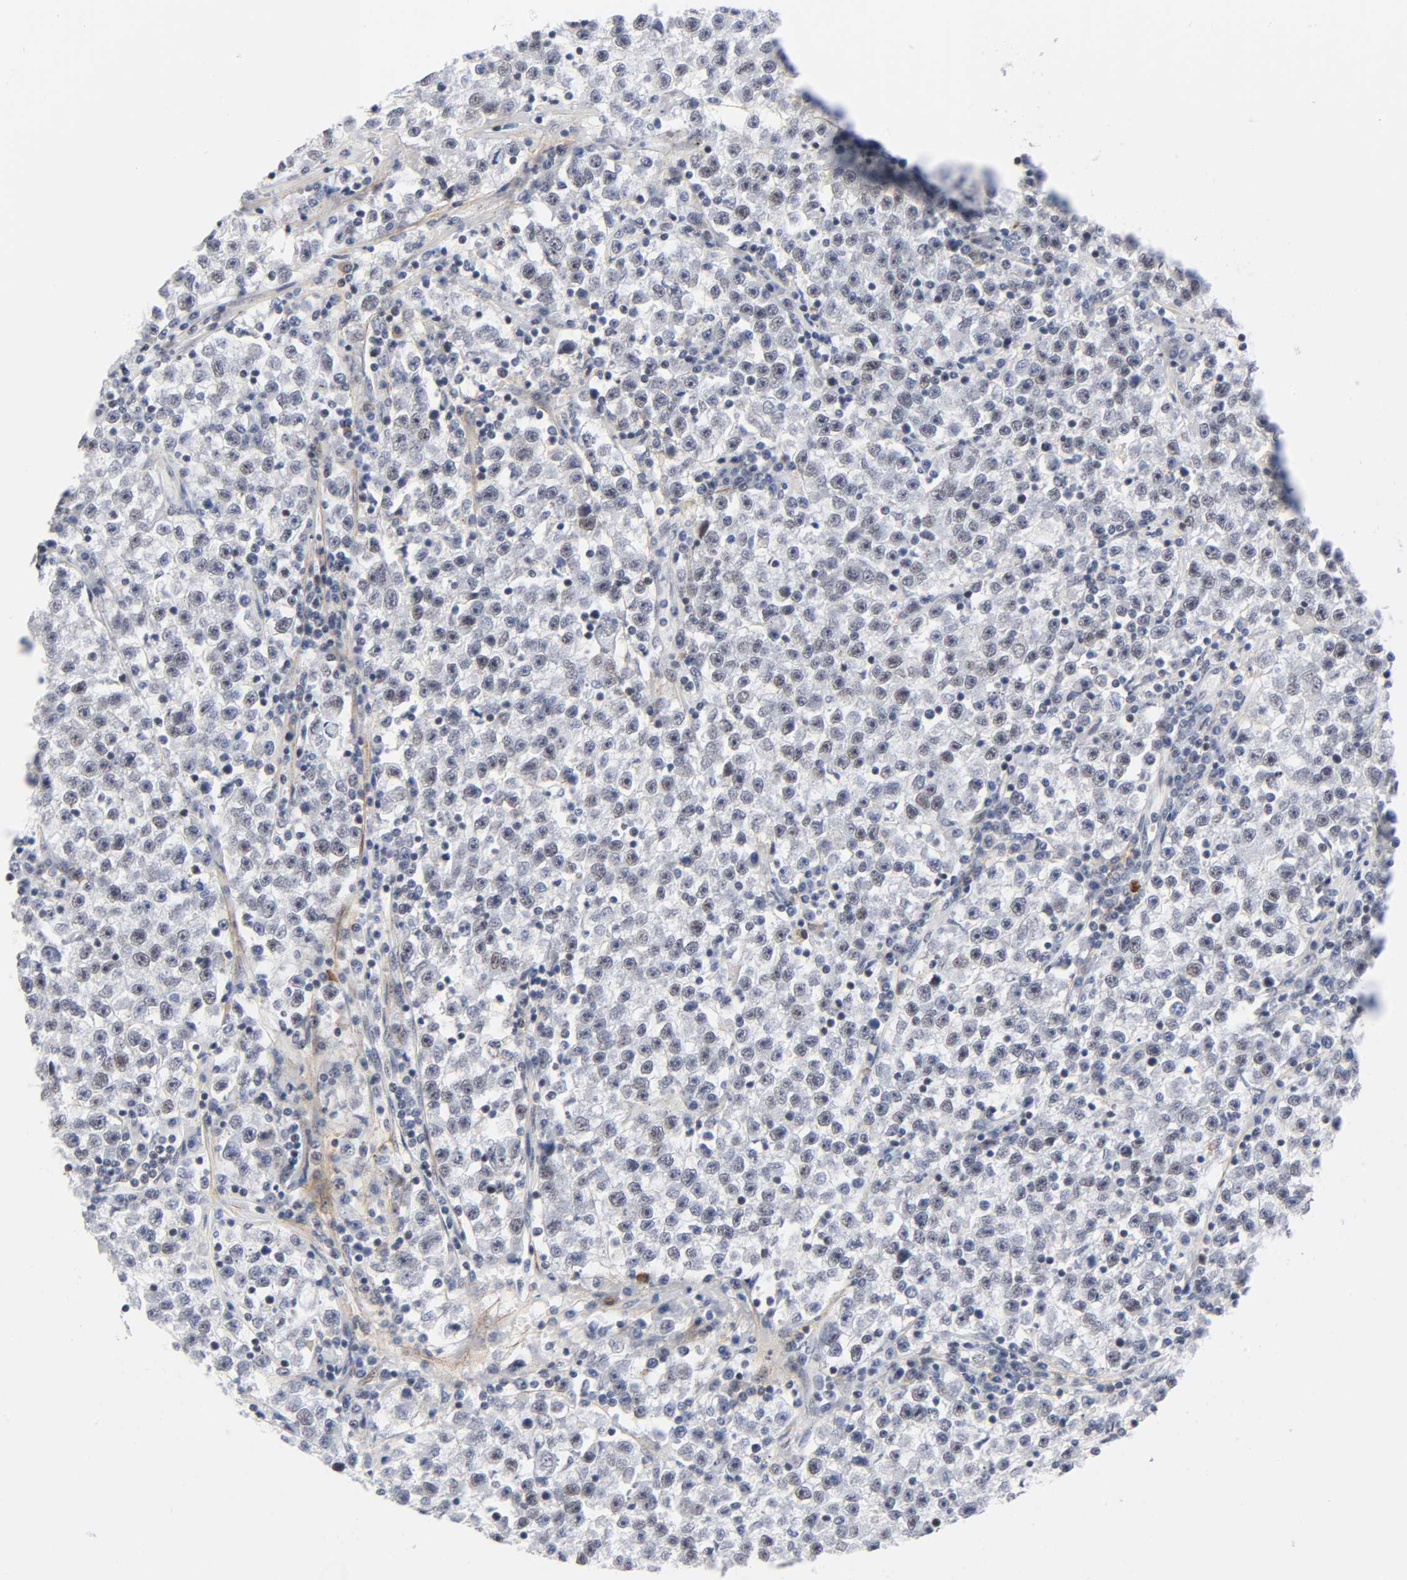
{"staining": {"intensity": "negative", "quantity": "none", "location": "none"}, "tissue": "testis cancer", "cell_type": "Tumor cells", "image_type": "cancer", "snomed": [{"axis": "morphology", "description": "Seminoma, NOS"}, {"axis": "topography", "description": "Testis"}], "caption": "Photomicrograph shows no significant protein staining in tumor cells of testis cancer. (DAB (3,3'-diaminobenzidine) immunohistochemistry, high magnification).", "gene": "DIDO1", "patient": {"sex": "male", "age": 22}}